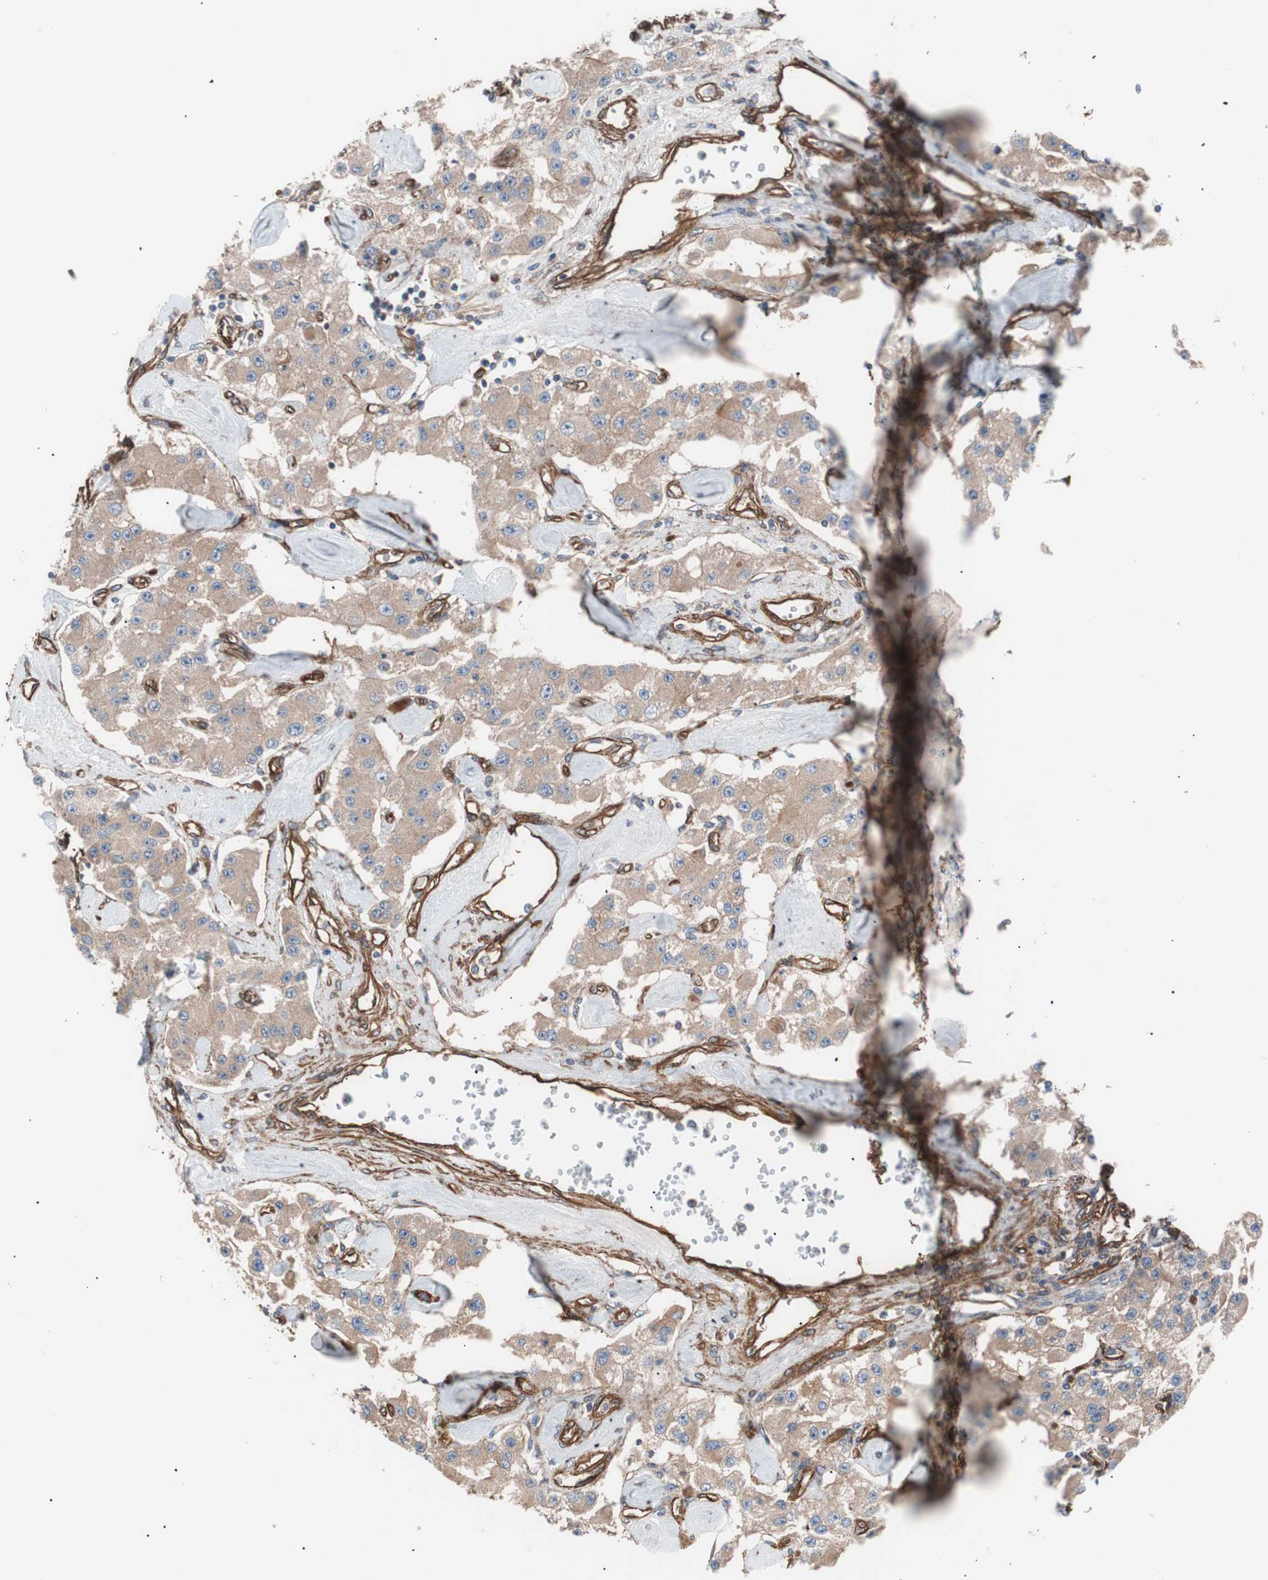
{"staining": {"intensity": "weak", "quantity": "25%-75%", "location": "cytoplasmic/membranous"}, "tissue": "carcinoid", "cell_type": "Tumor cells", "image_type": "cancer", "snomed": [{"axis": "morphology", "description": "Carcinoid, malignant, NOS"}, {"axis": "topography", "description": "Pancreas"}], "caption": "Protein positivity by IHC demonstrates weak cytoplasmic/membranous staining in approximately 25%-75% of tumor cells in carcinoid. (IHC, brightfield microscopy, high magnification).", "gene": "SPINT1", "patient": {"sex": "male", "age": 41}}